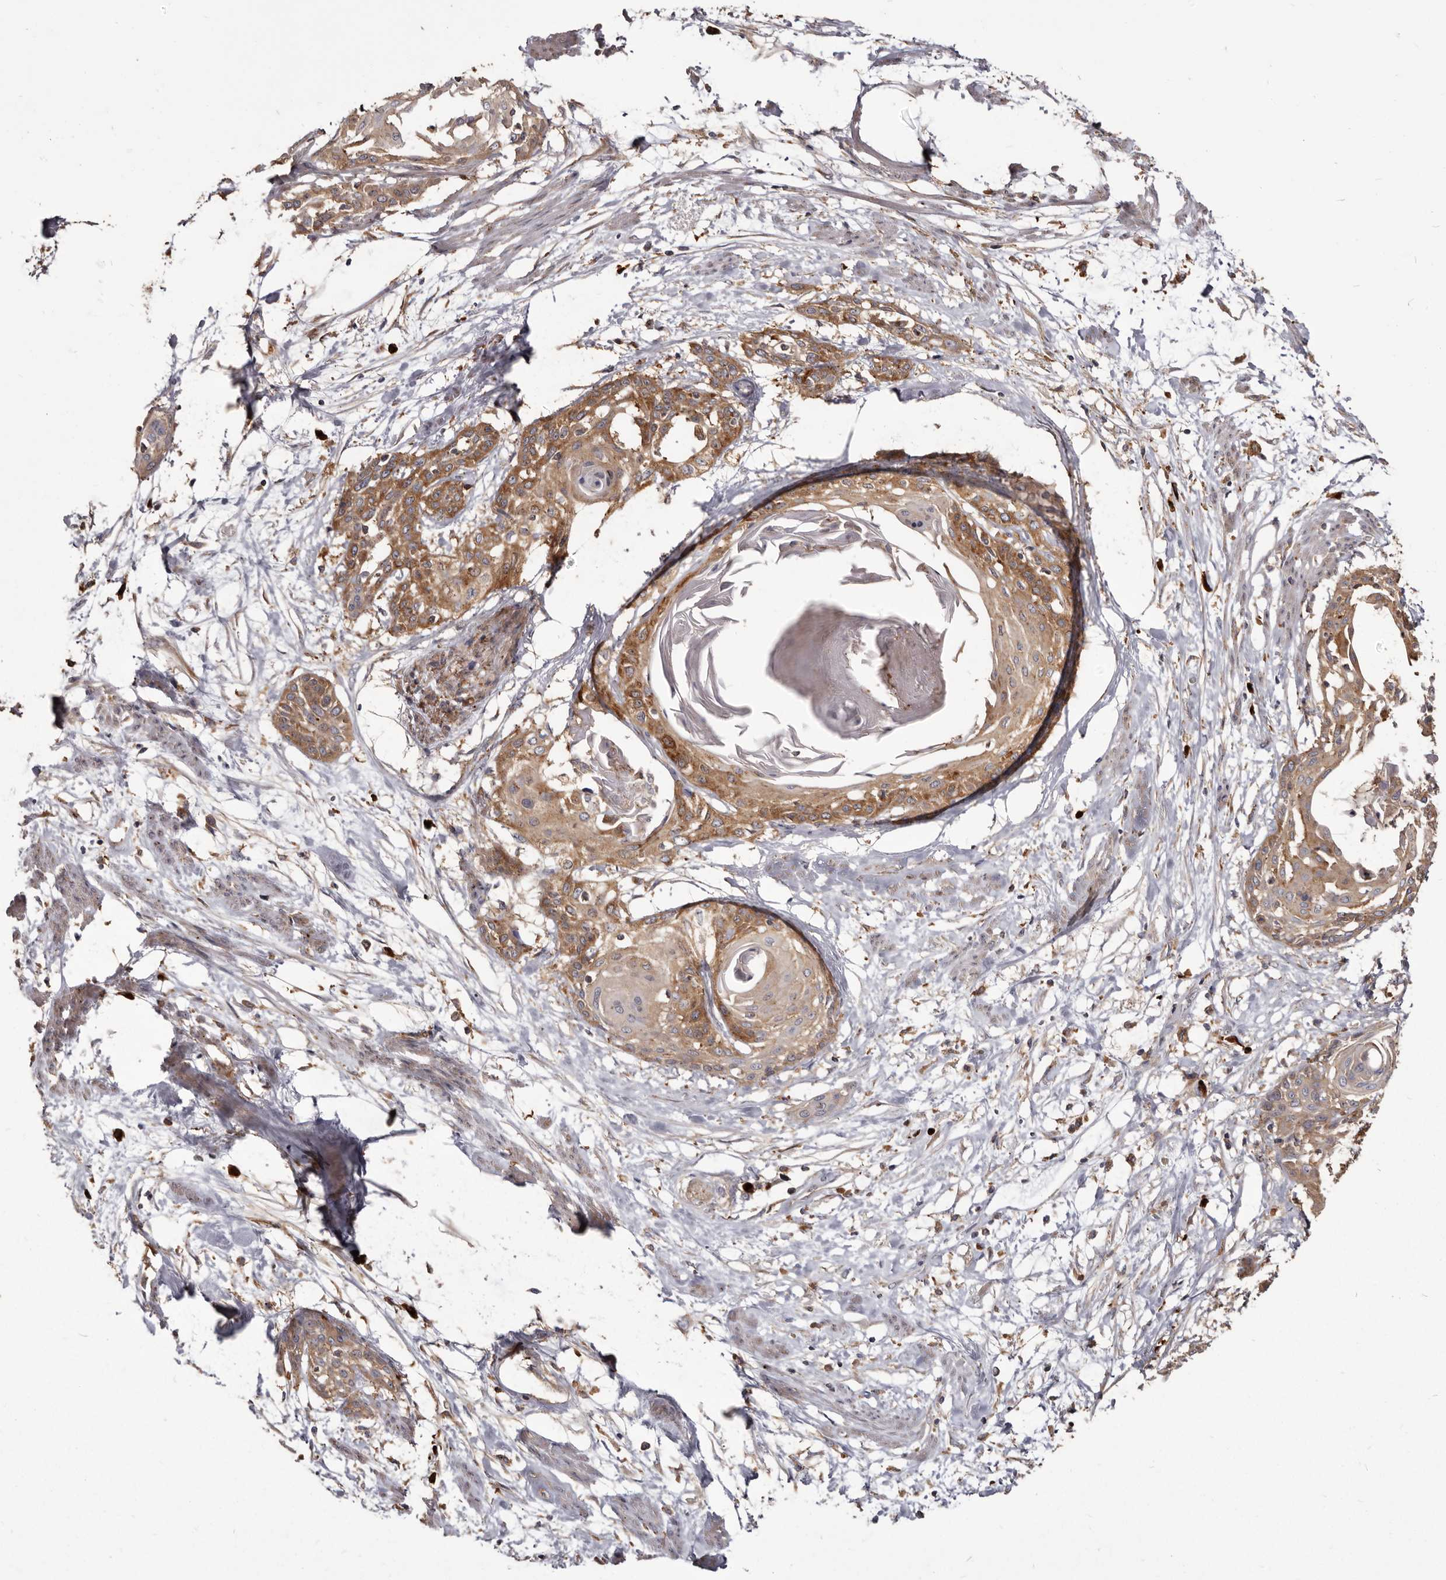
{"staining": {"intensity": "moderate", "quantity": ">75%", "location": "cytoplasmic/membranous"}, "tissue": "cervical cancer", "cell_type": "Tumor cells", "image_type": "cancer", "snomed": [{"axis": "morphology", "description": "Squamous cell carcinoma, NOS"}, {"axis": "topography", "description": "Cervix"}], "caption": "Brown immunohistochemical staining in cervical cancer (squamous cell carcinoma) shows moderate cytoplasmic/membranous positivity in about >75% of tumor cells.", "gene": "TPD52", "patient": {"sex": "female", "age": 57}}